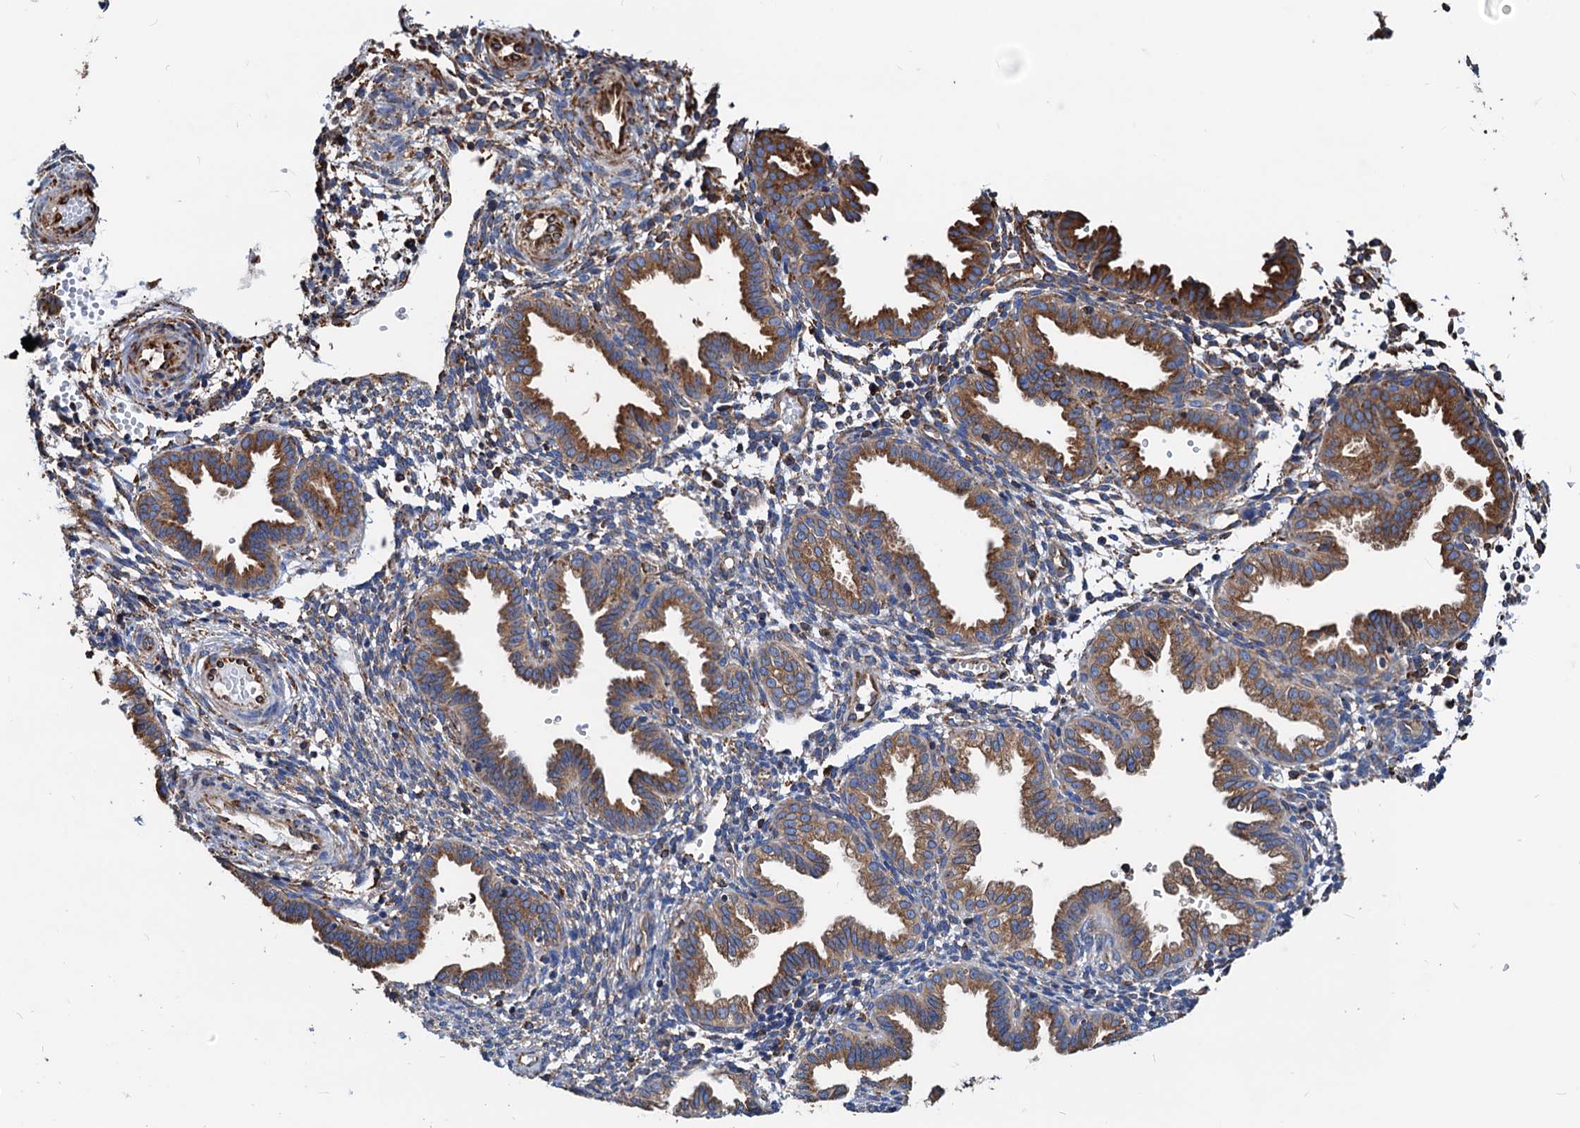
{"staining": {"intensity": "weak", "quantity": "25%-75%", "location": "cytoplasmic/membranous"}, "tissue": "endometrium", "cell_type": "Cells in endometrial stroma", "image_type": "normal", "snomed": [{"axis": "morphology", "description": "Normal tissue, NOS"}, {"axis": "topography", "description": "Endometrium"}], "caption": "Endometrium was stained to show a protein in brown. There is low levels of weak cytoplasmic/membranous expression in approximately 25%-75% of cells in endometrial stroma. (brown staining indicates protein expression, while blue staining denotes nuclei).", "gene": "HSPA5", "patient": {"sex": "female", "age": 33}}